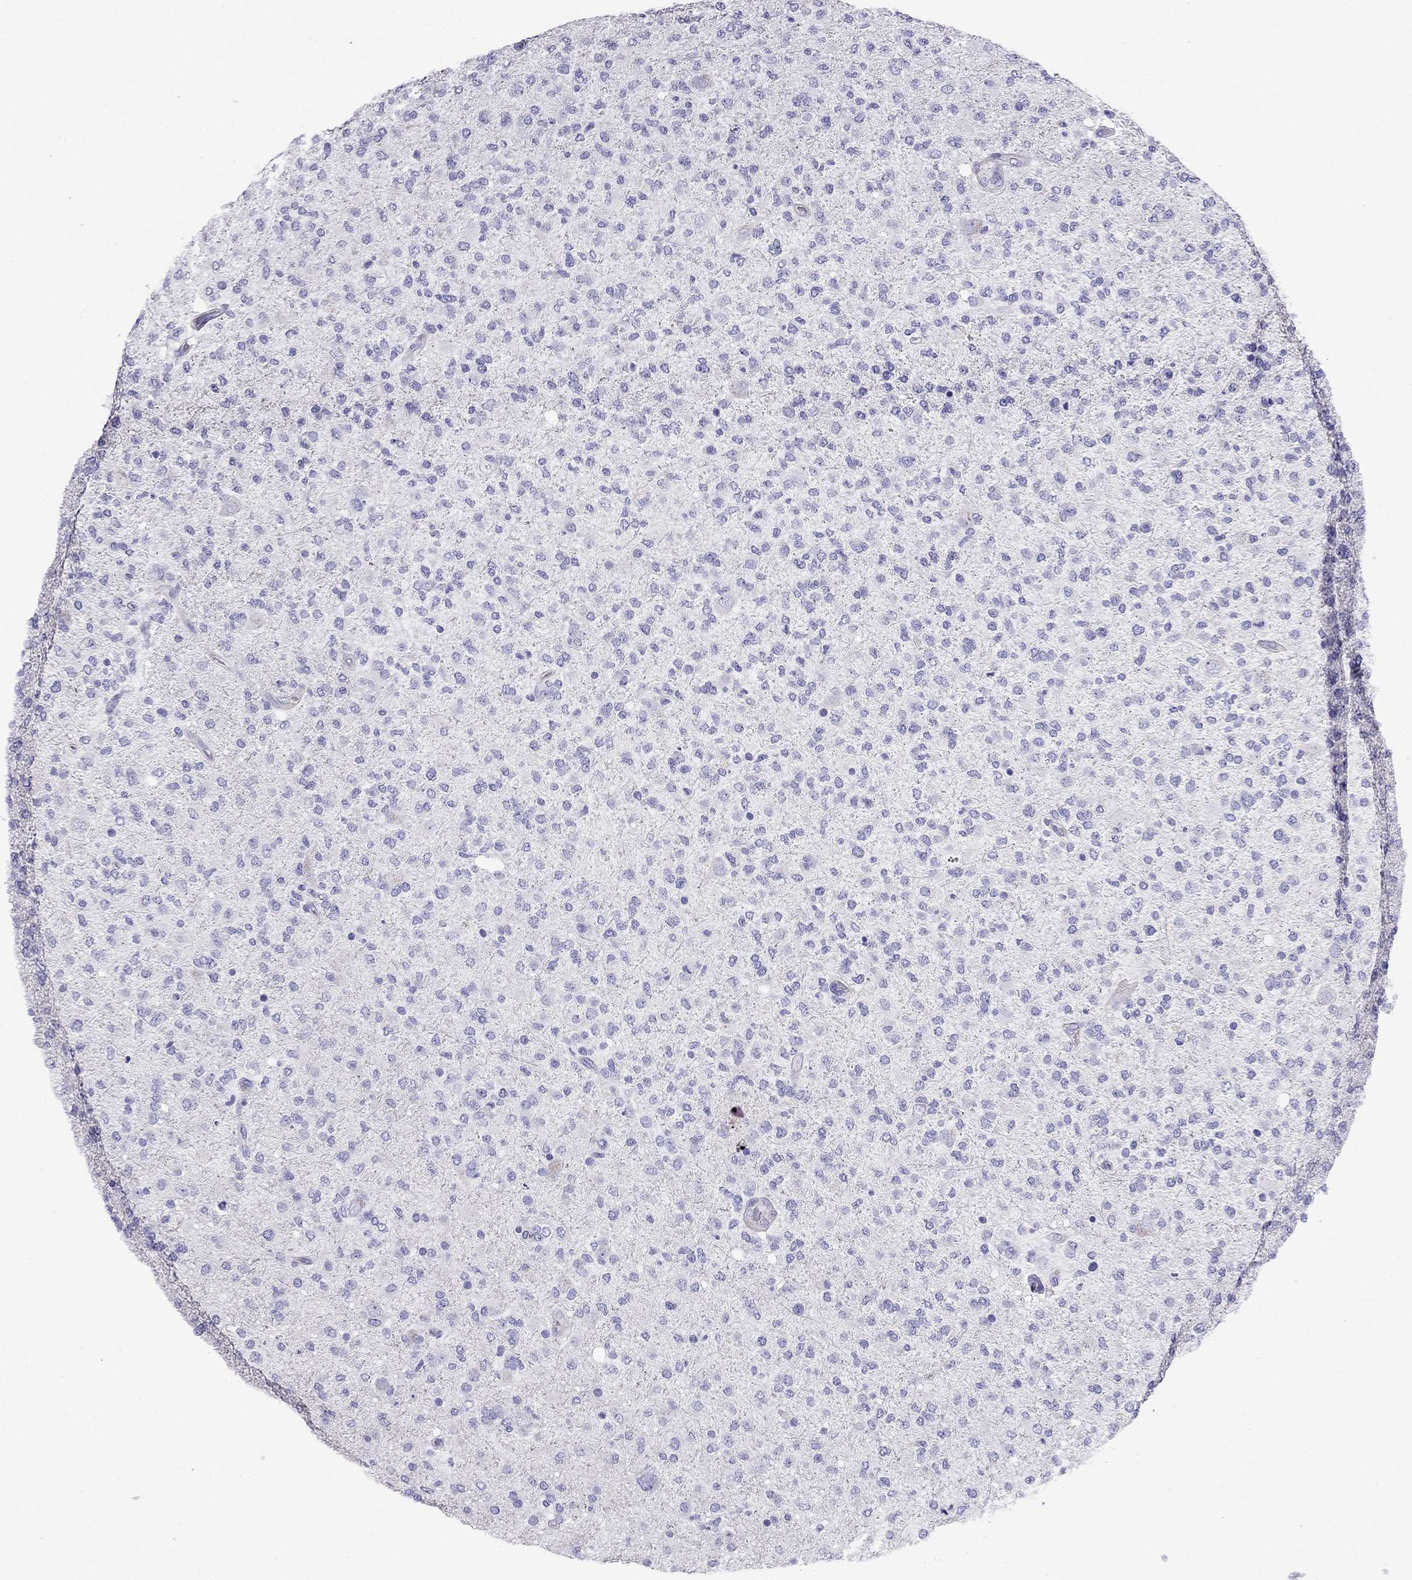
{"staining": {"intensity": "negative", "quantity": "none", "location": "none"}, "tissue": "glioma", "cell_type": "Tumor cells", "image_type": "cancer", "snomed": [{"axis": "morphology", "description": "Glioma, malignant, High grade"}, {"axis": "topography", "description": "Cerebral cortex"}], "caption": "Immunohistochemistry of human glioma exhibits no expression in tumor cells.", "gene": "GPR50", "patient": {"sex": "male", "age": 70}}